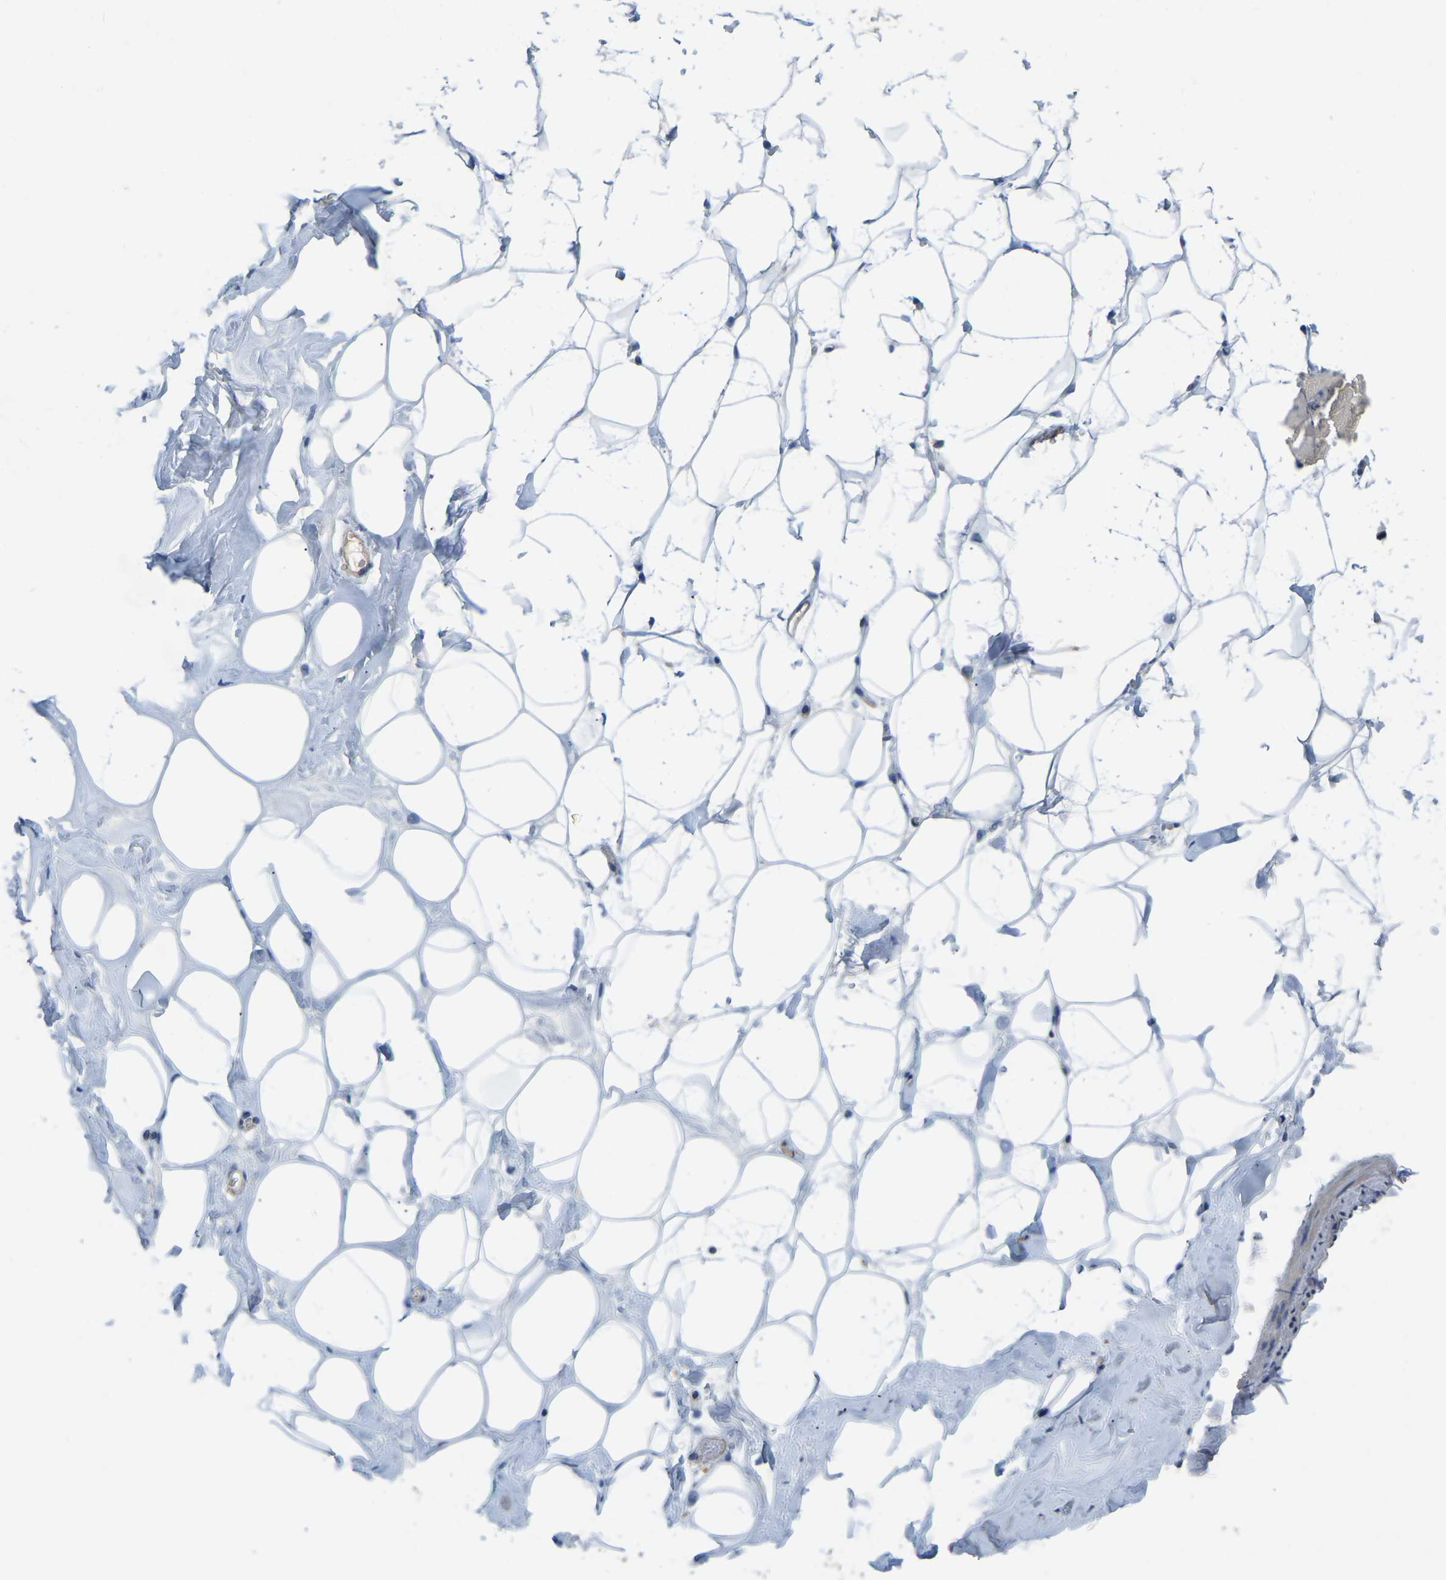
{"staining": {"intensity": "negative", "quantity": "none", "location": "none"}, "tissue": "adipose tissue", "cell_type": "Adipocytes", "image_type": "normal", "snomed": [{"axis": "morphology", "description": "Normal tissue, NOS"}, {"axis": "morphology", "description": "Fibrosis, NOS"}, {"axis": "topography", "description": "Breast"}, {"axis": "topography", "description": "Adipose tissue"}], "caption": "DAB (3,3'-diaminobenzidine) immunohistochemical staining of unremarkable human adipose tissue displays no significant expression in adipocytes. (DAB (3,3'-diaminobenzidine) immunohistochemistry (IHC), high magnification).", "gene": "HIGD2B", "patient": {"sex": "female", "age": 39}}